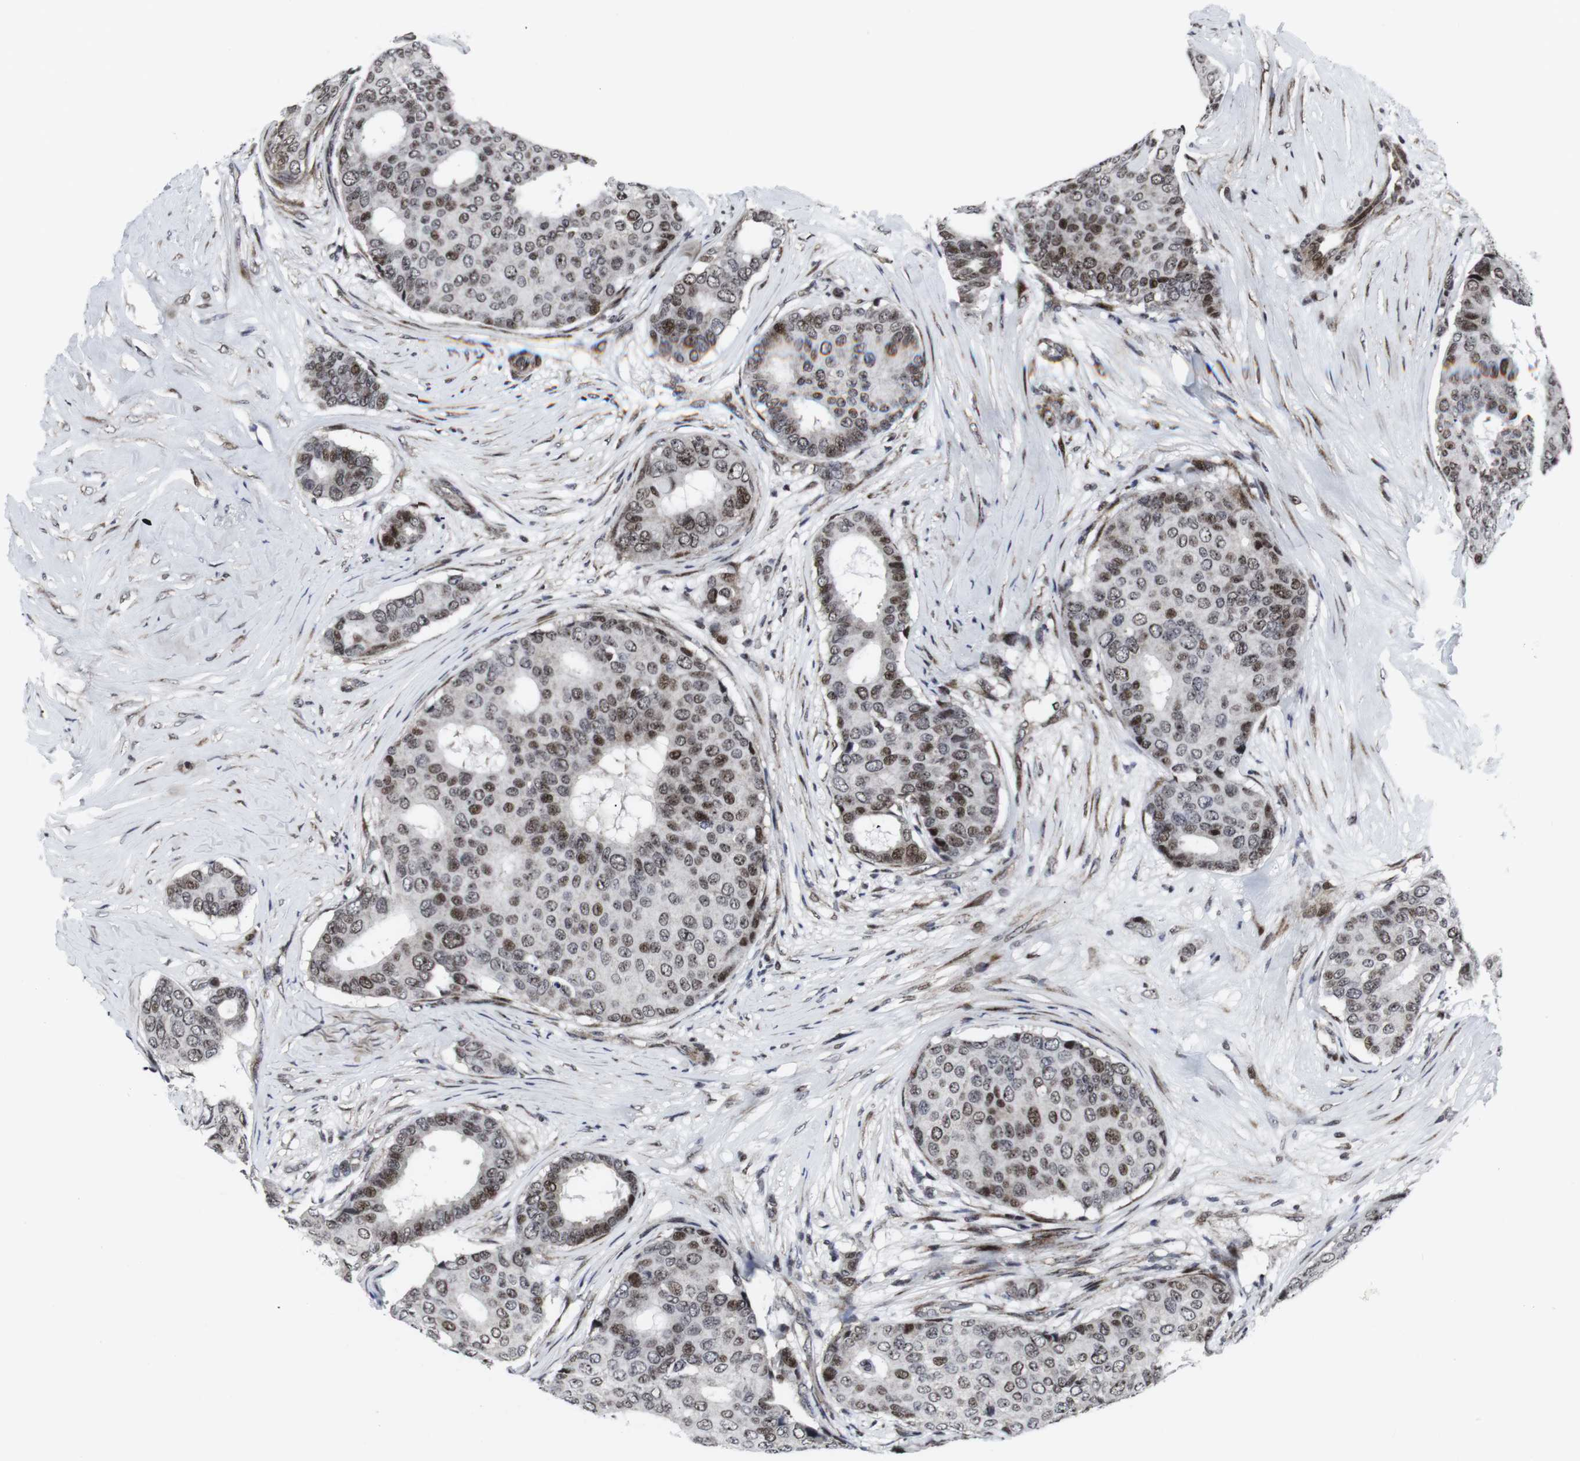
{"staining": {"intensity": "moderate", "quantity": ">75%", "location": "nuclear"}, "tissue": "breast cancer", "cell_type": "Tumor cells", "image_type": "cancer", "snomed": [{"axis": "morphology", "description": "Duct carcinoma"}, {"axis": "topography", "description": "Breast"}], "caption": "Immunohistochemistry (IHC) photomicrograph of breast intraductal carcinoma stained for a protein (brown), which exhibits medium levels of moderate nuclear positivity in about >75% of tumor cells.", "gene": "MLH1", "patient": {"sex": "female", "age": 75}}